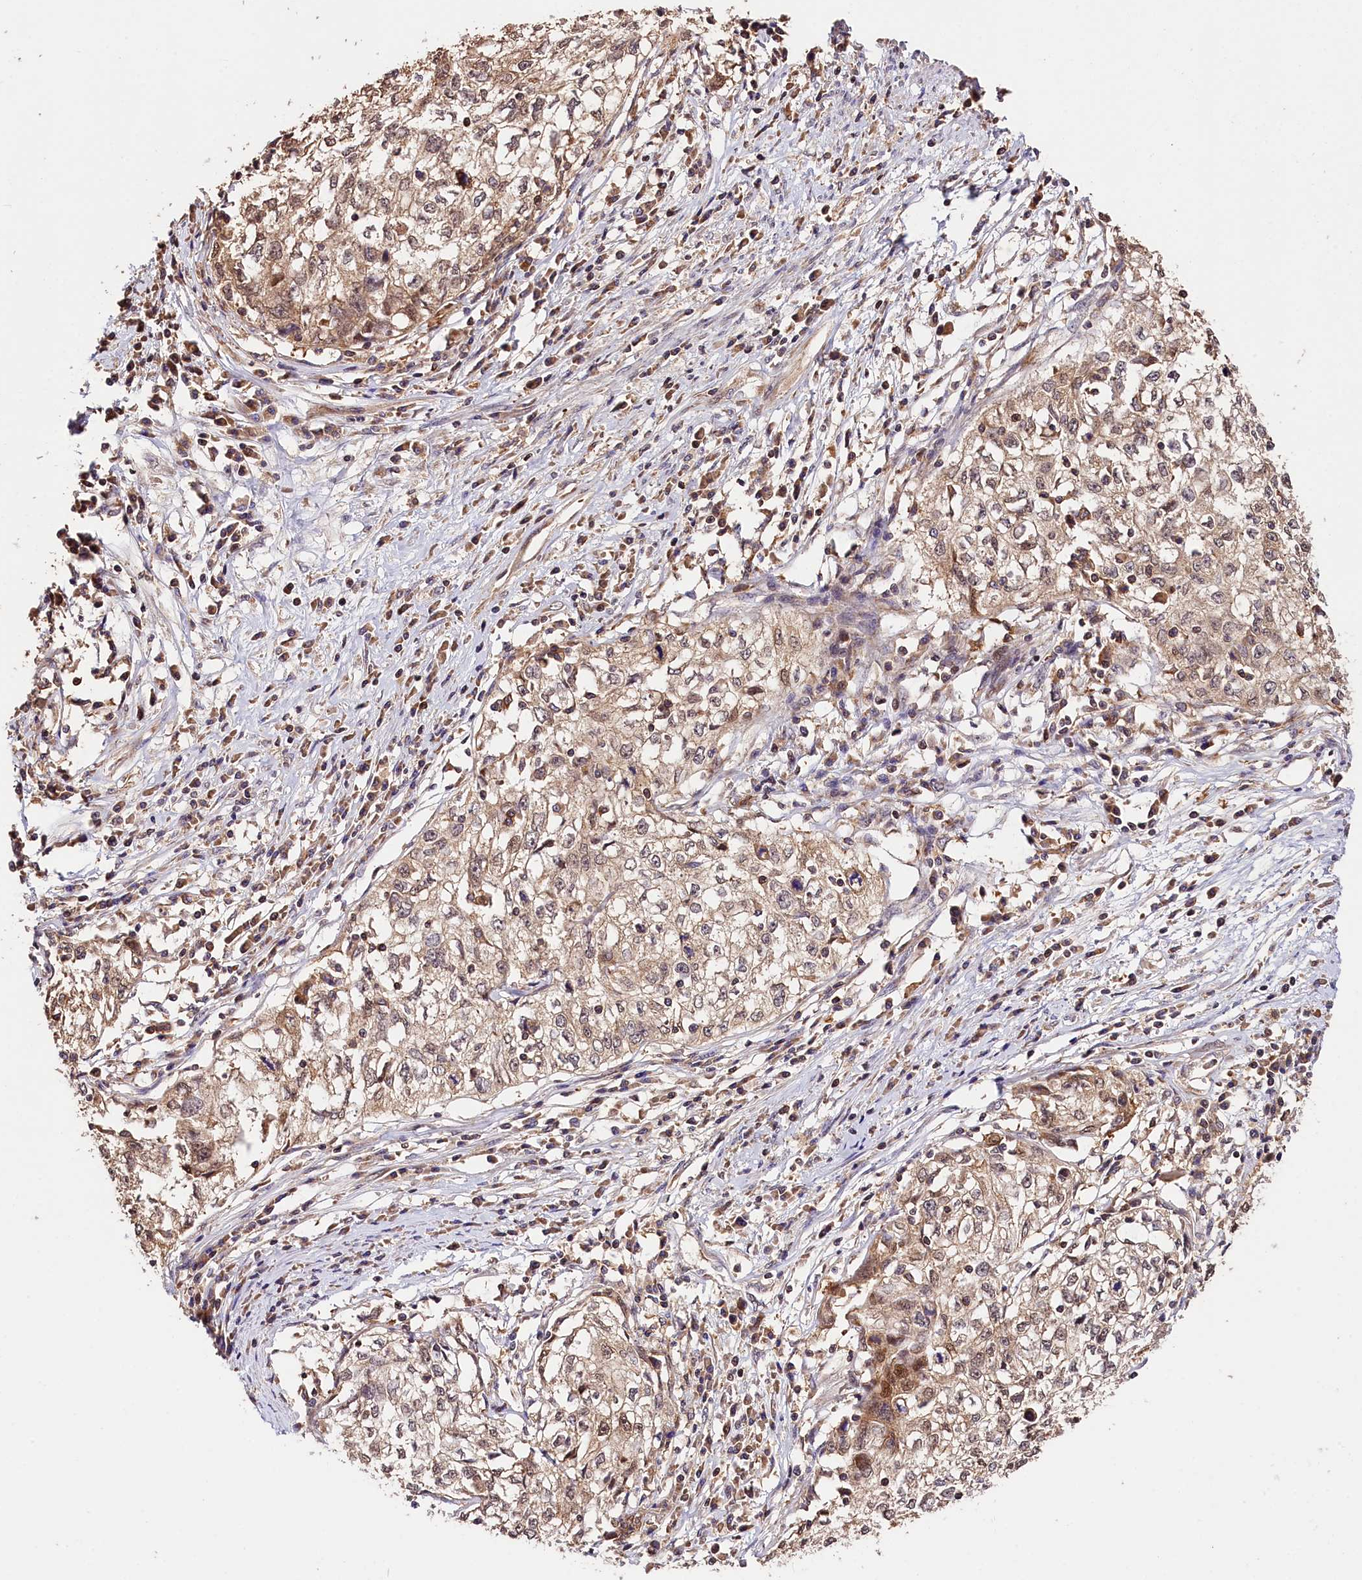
{"staining": {"intensity": "weak", "quantity": ">75%", "location": "cytoplasmic/membranous,nuclear"}, "tissue": "cervical cancer", "cell_type": "Tumor cells", "image_type": "cancer", "snomed": [{"axis": "morphology", "description": "Squamous cell carcinoma, NOS"}, {"axis": "topography", "description": "Cervix"}], "caption": "Human cervical cancer stained with a brown dye demonstrates weak cytoplasmic/membranous and nuclear positive expression in approximately >75% of tumor cells.", "gene": "KPTN", "patient": {"sex": "female", "age": 57}}